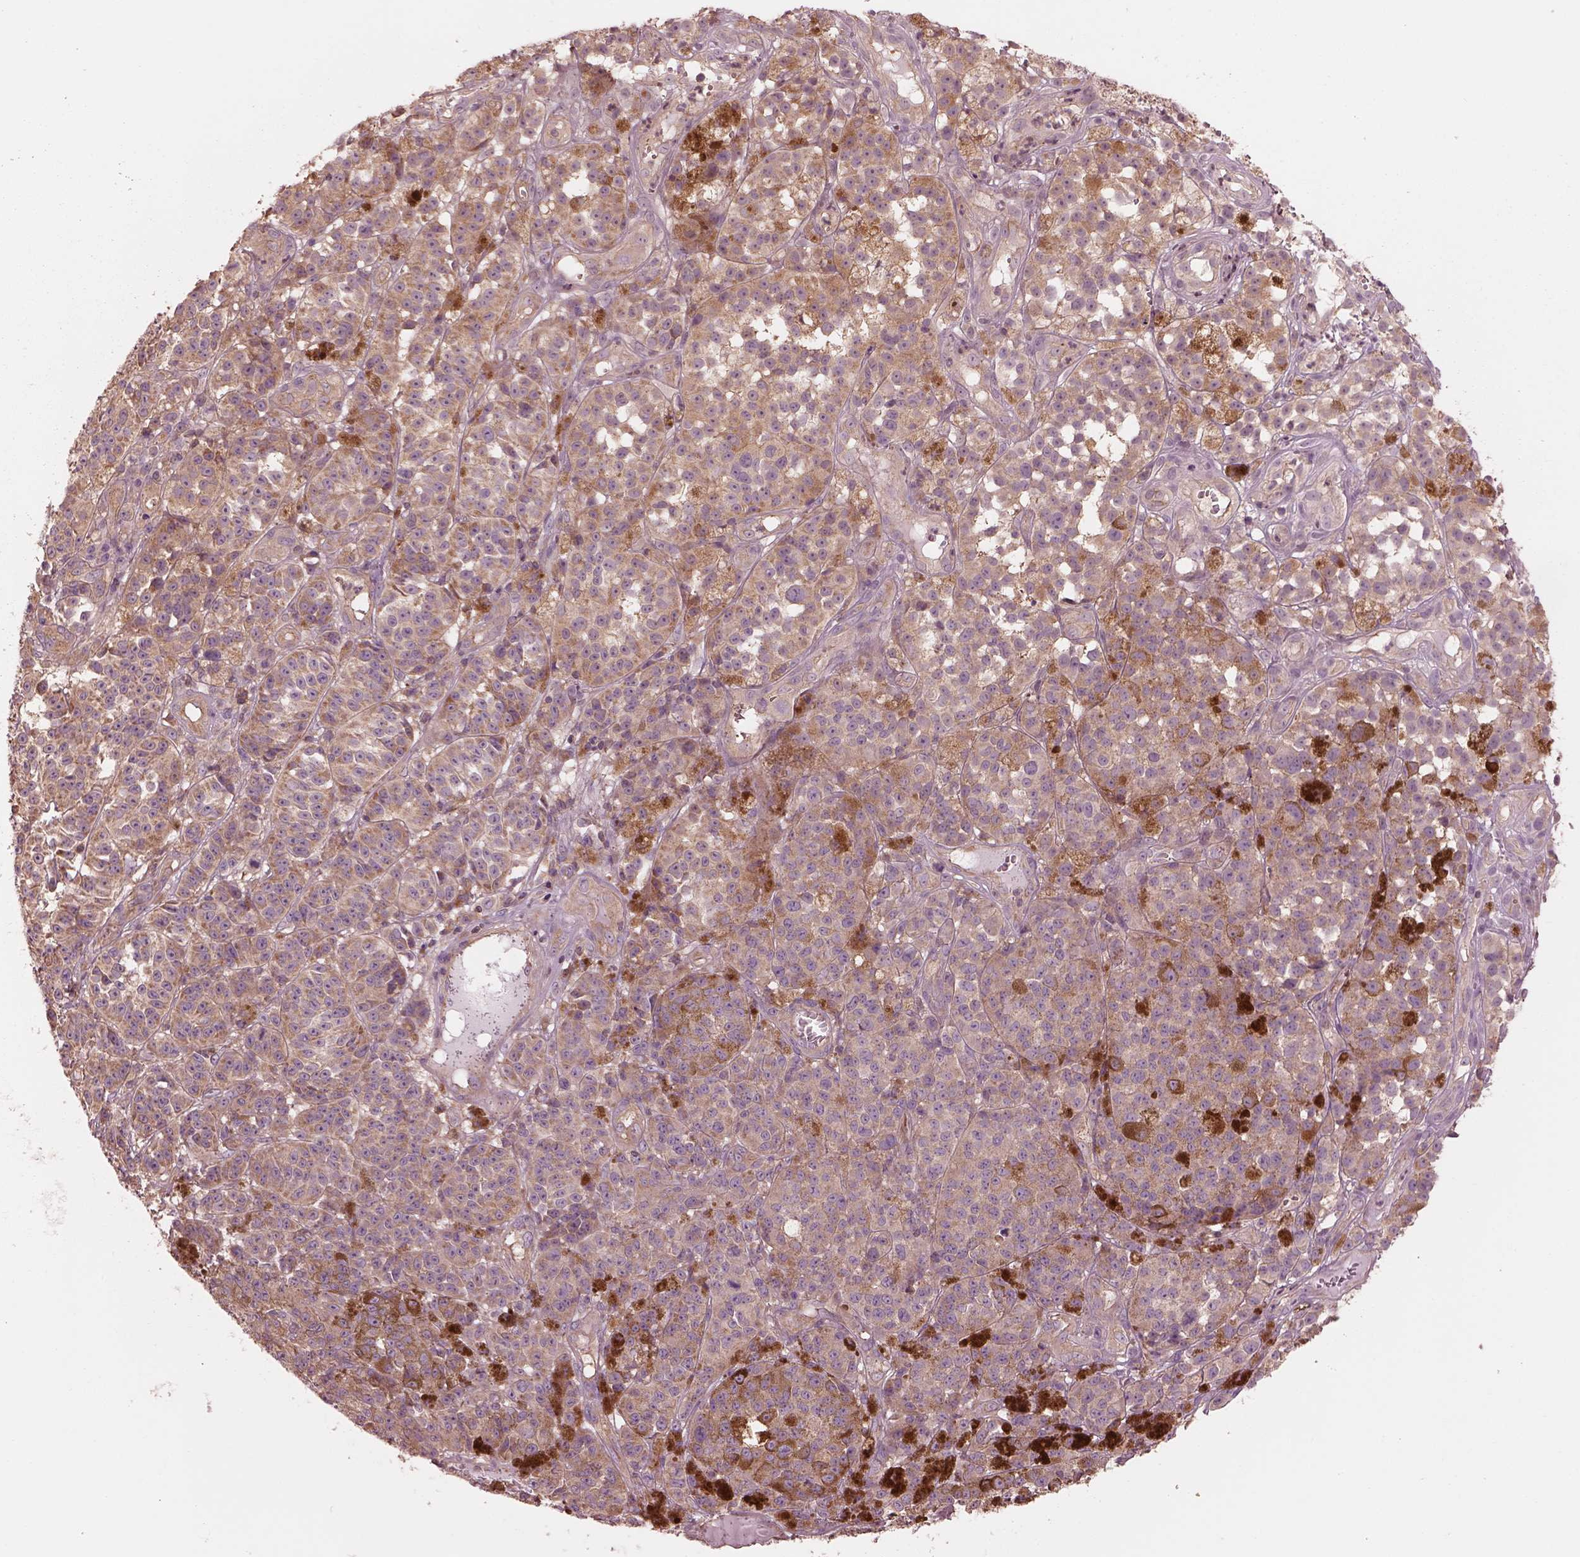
{"staining": {"intensity": "moderate", "quantity": ">75%", "location": "cytoplasmic/membranous"}, "tissue": "melanoma", "cell_type": "Tumor cells", "image_type": "cancer", "snomed": [{"axis": "morphology", "description": "Malignant melanoma, NOS"}, {"axis": "topography", "description": "Skin"}], "caption": "IHC histopathology image of neoplastic tissue: human malignant melanoma stained using immunohistochemistry (IHC) shows medium levels of moderate protein expression localized specifically in the cytoplasmic/membranous of tumor cells, appearing as a cytoplasmic/membranous brown color.", "gene": "STK33", "patient": {"sex": "female", "age": 58}}